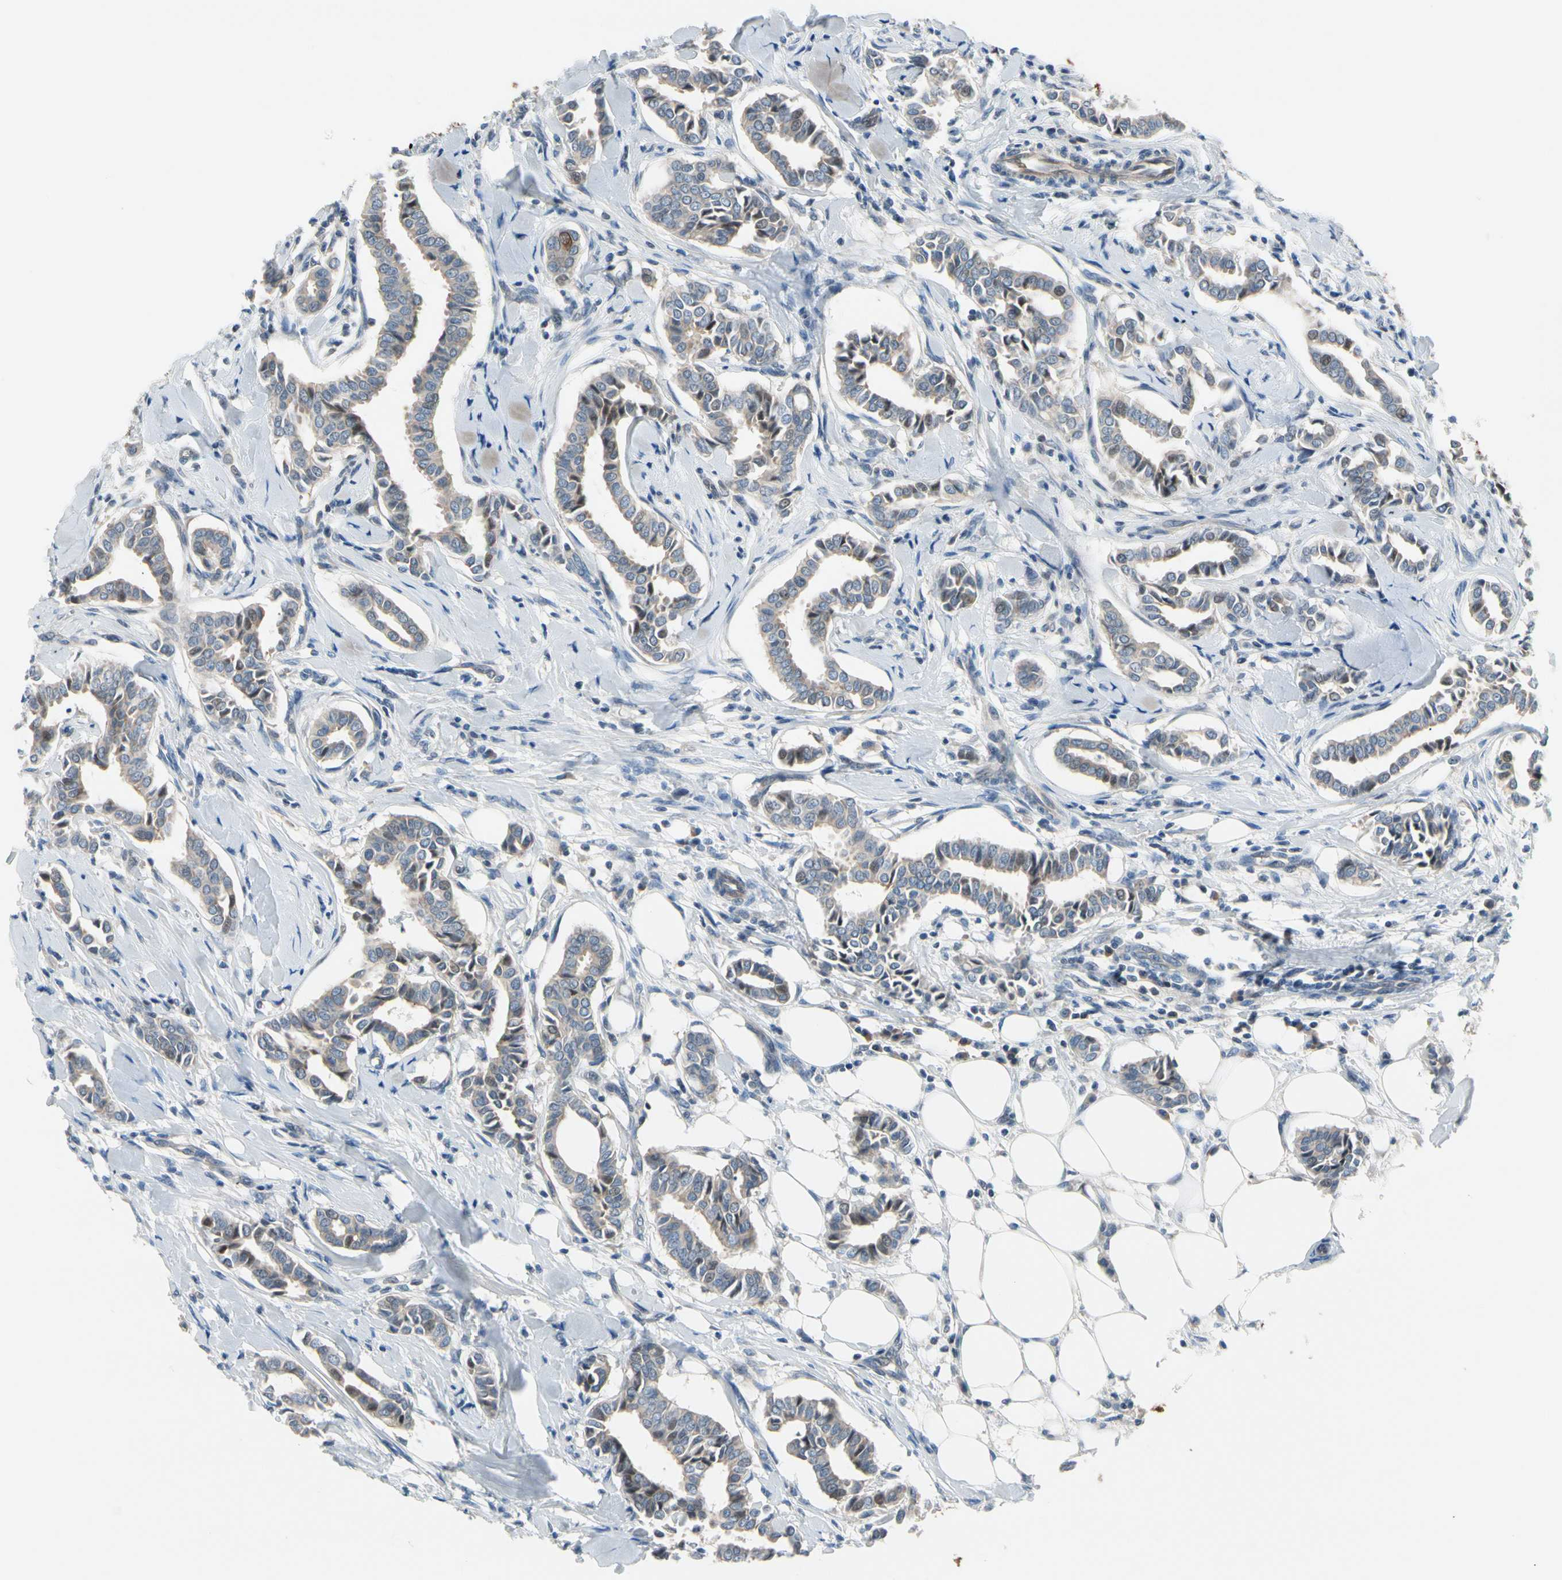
{"staining": {"intensity": "moderate", "quantity": "25%-75%", "location": "cytoplasmic/membranous,nuclear"}, "tissue": "head and neck cancer", "cell_type": "Tumor cells", "image_type": "cancer", "snomed": [{"axis": "morphology", "description": "Adenocarcinoma, NOS"}, {"axis": "topography", "description": "Salivary gland"}, {"axis": "topography", "description": "Head-Neck"}], "caption": "Tumor cells show medium levels of moderate cytoplasmic/membranous and nuclear positivity in about 25%-75% of cells in human head and neck cancer. Using DAB (3,3'-diaminobenzidine) (brown) and hematoxylin (blue) stains, captured at high magnification using brightfield microscopy.", "gene": "CFAP36", "patient": {"sex": "female", "age": 59}}